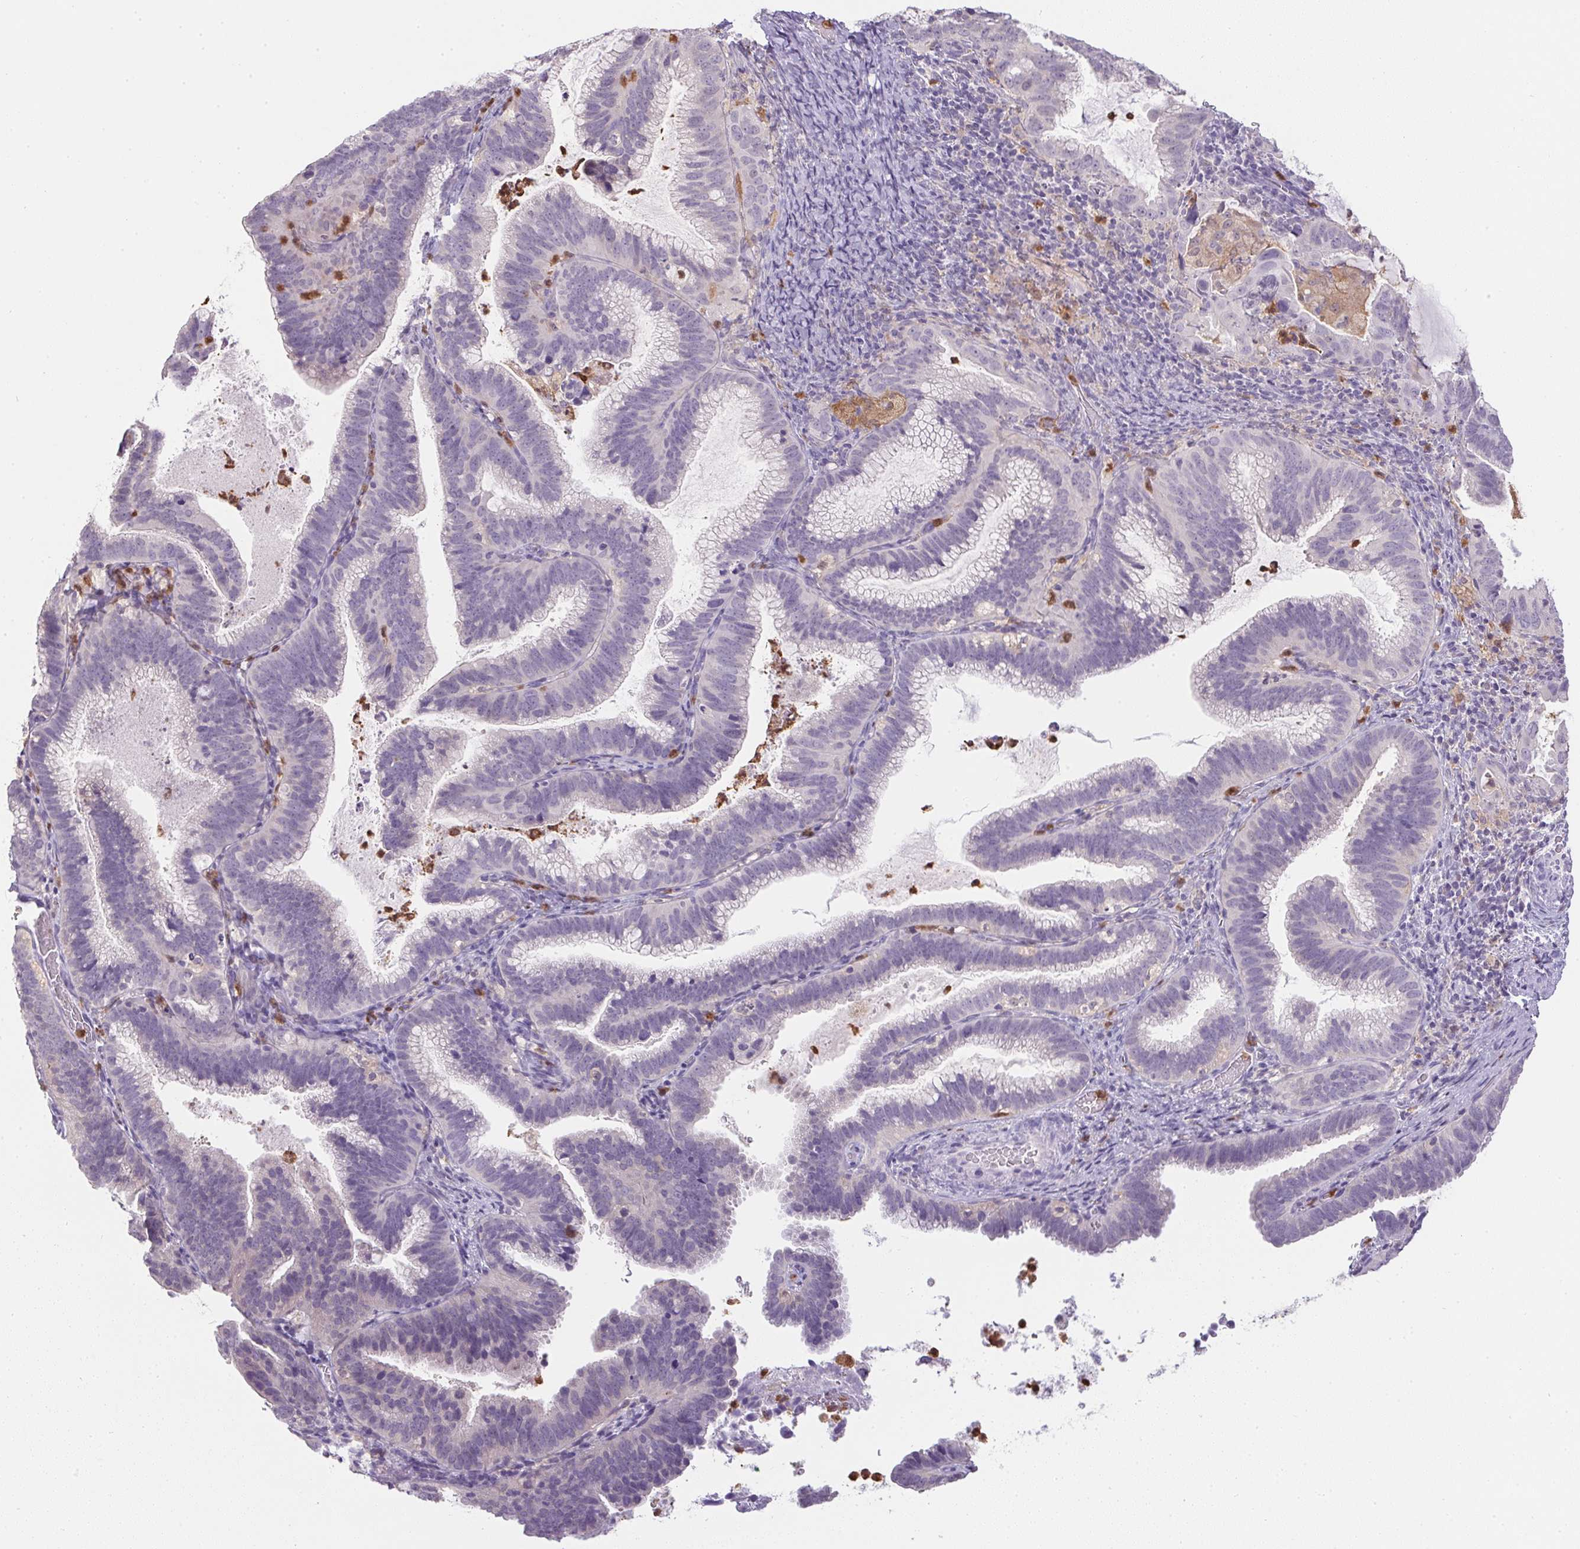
{"staining": {"intensity": "negative", "quantity": "none", "location": "none"}, "tissue": "cervical cancer", "cell_type": "Tumor cells", "image_type": "cancer", "snomed": [{"axis": "morphology", "description": "Adenocarcinoma, NOS"}, {"axis": "topography", "description": "Cervix"}], "caption": "Protein analysis of cervical cancer demonstrates no significant staining in tumor cells. Nuclei are stained in blue.", "gene": "DNAJC5G", "patient": {"sex": "female", "age": 61}}